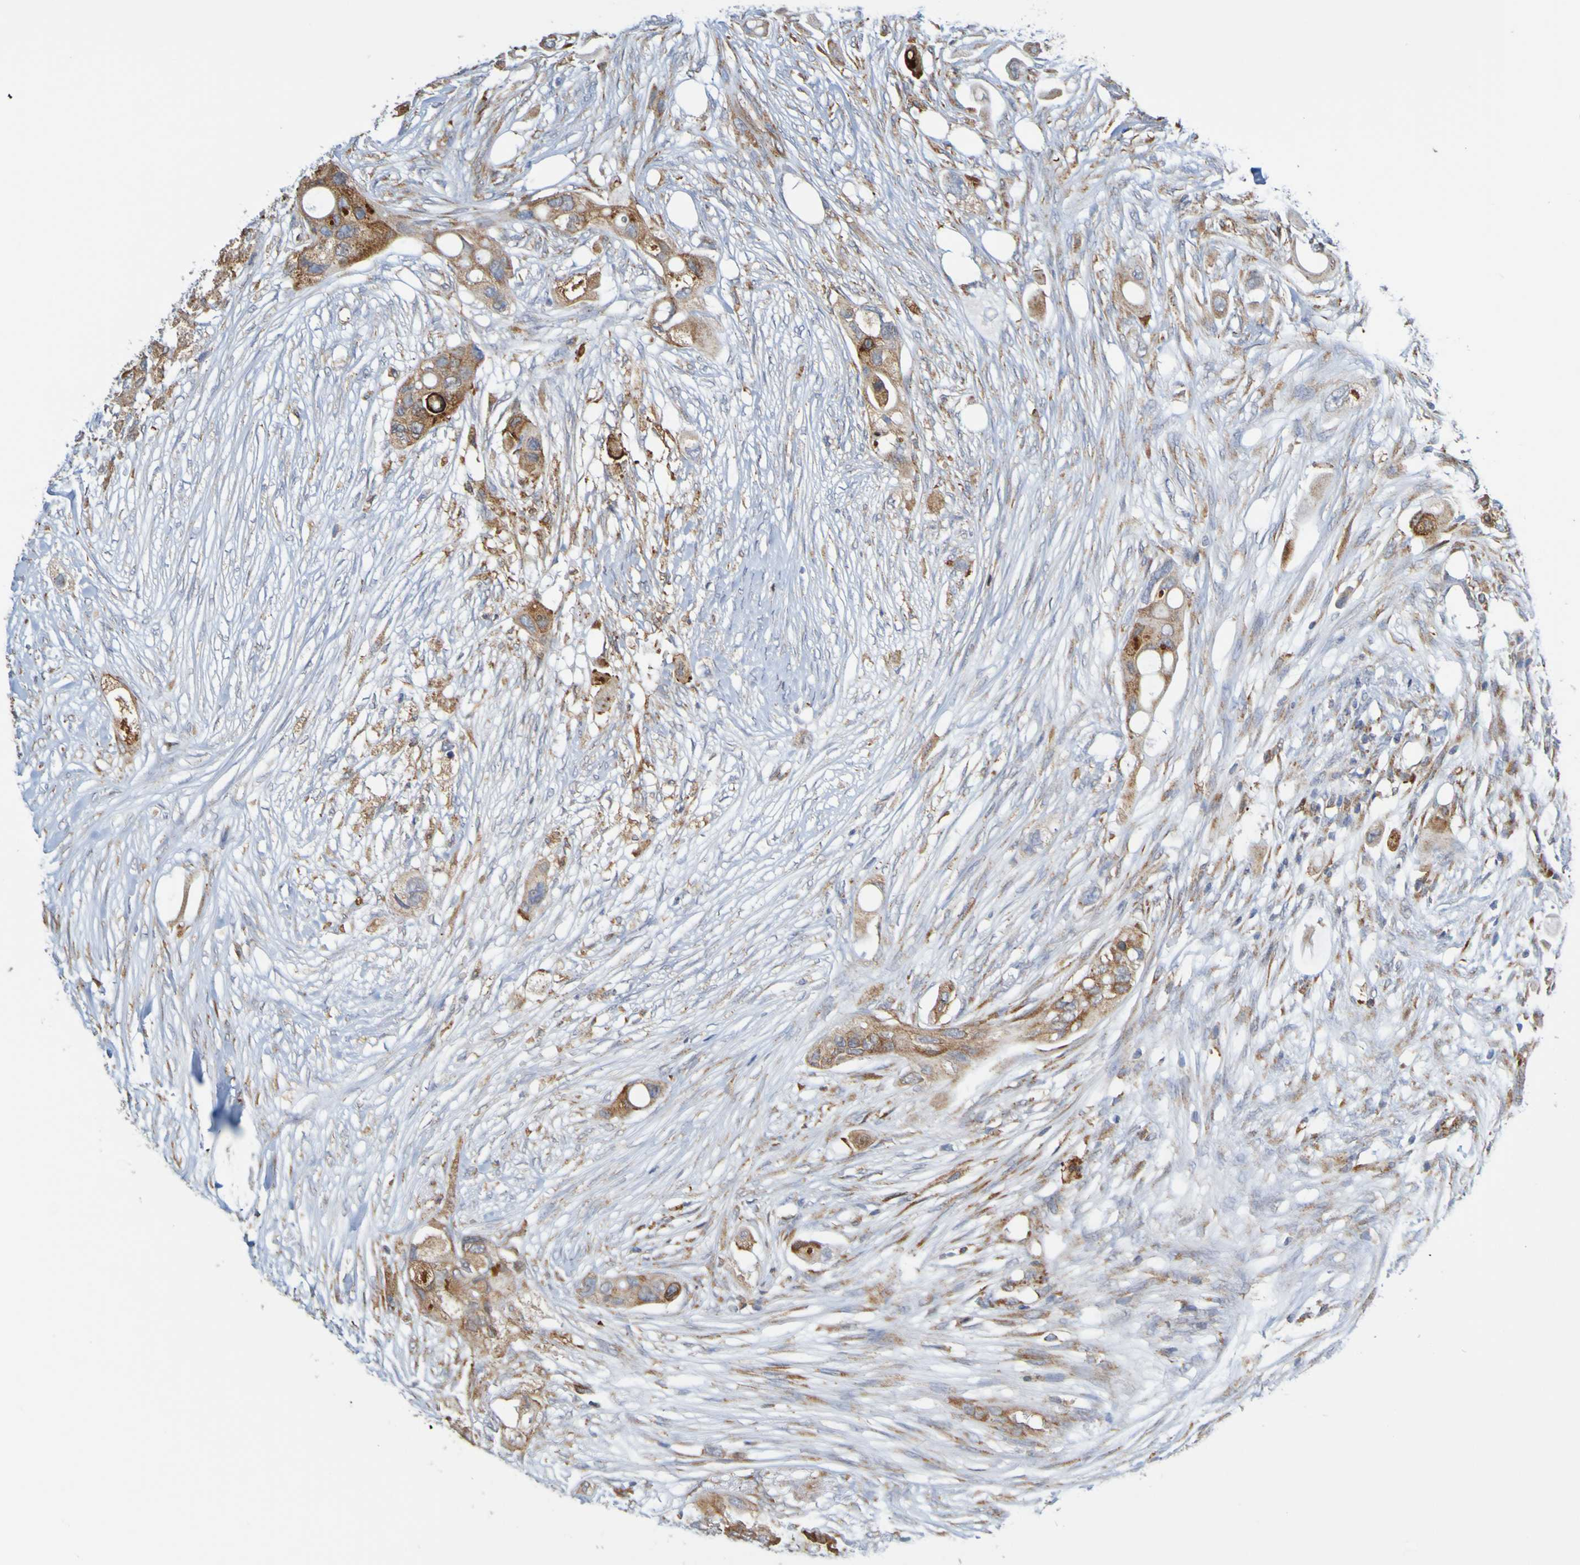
{"staining": {"intensity": "moderate", "quantity": ">75%", "location": "cytoplasmic/membranous"}, "tissue": "colorectal cancer", "cell_type": "Tumor cells", "image_type": "cancer", "snomed": [{"axis": "morphology", "description": "Adenocarcinoma, NOS"}, {"axis": "topography", "description": "Colon"}], "caption": "Colorectal cancer was stained to show a protein in brown. There is medium levels of moderate cytoplasmic/membranous positivity in approximately >75% of tumor cells.", "gene": "PDIA3", "patient": {"sex": "female", "age": 57}}